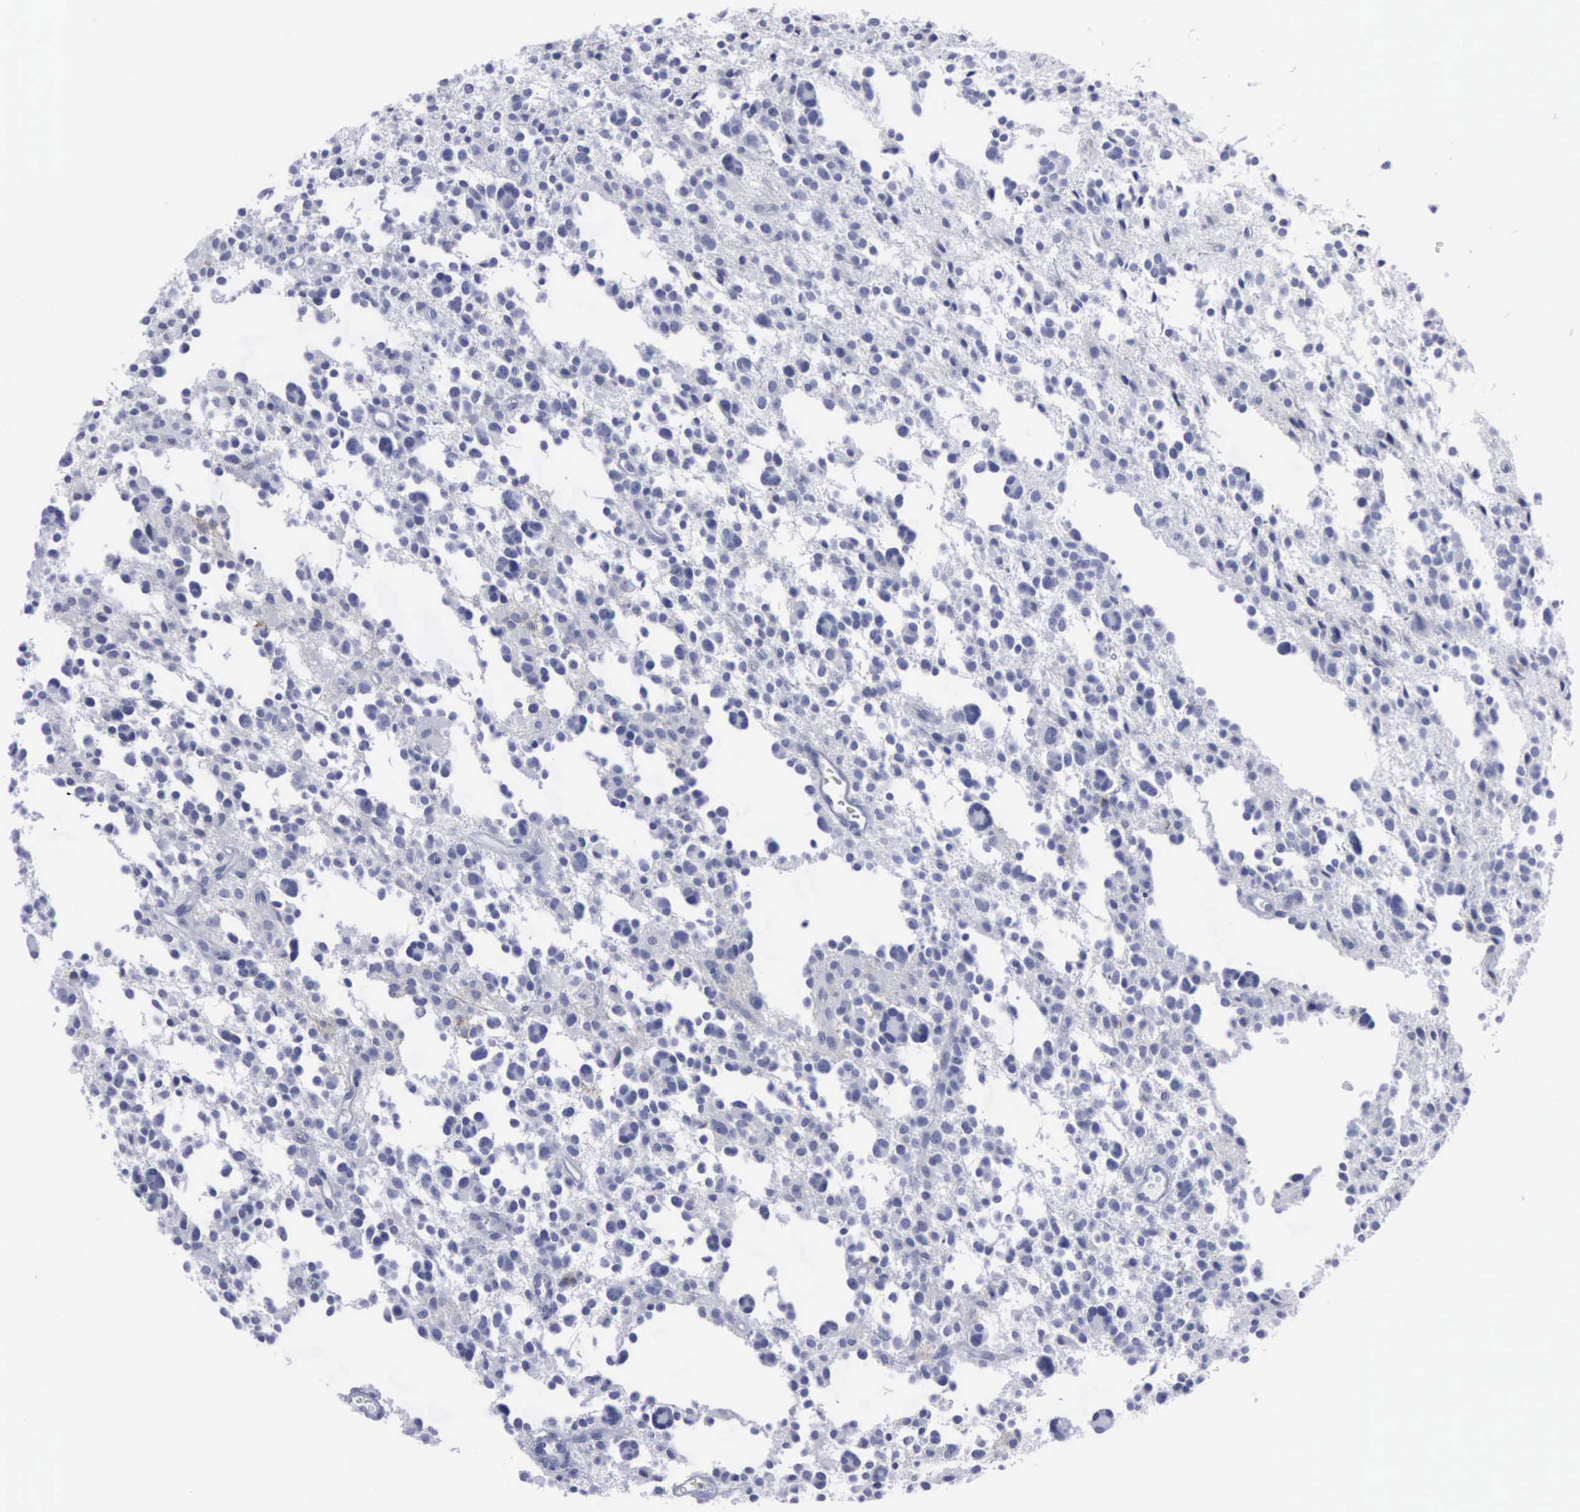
{"staining": {"intensity": "negative", "quantity": "none", "location": "none"}, "tissue": "glioma", "cell_type": "Tumor cells", "image_type": "cancer", "snomed": [{"axis": "morphology", "description": "Glioma, malignant, Low grade"}, {"axis": "topography", "description": "Brain"}], "caption": "There is no significant staining in tumor cells of malignant glioma (low-grade). (Immunohistochemistry (ihc), brightfield microscopy, high magnification).", "gene": "VCAM1", "patient": {"sex": "female", "age": 36}}